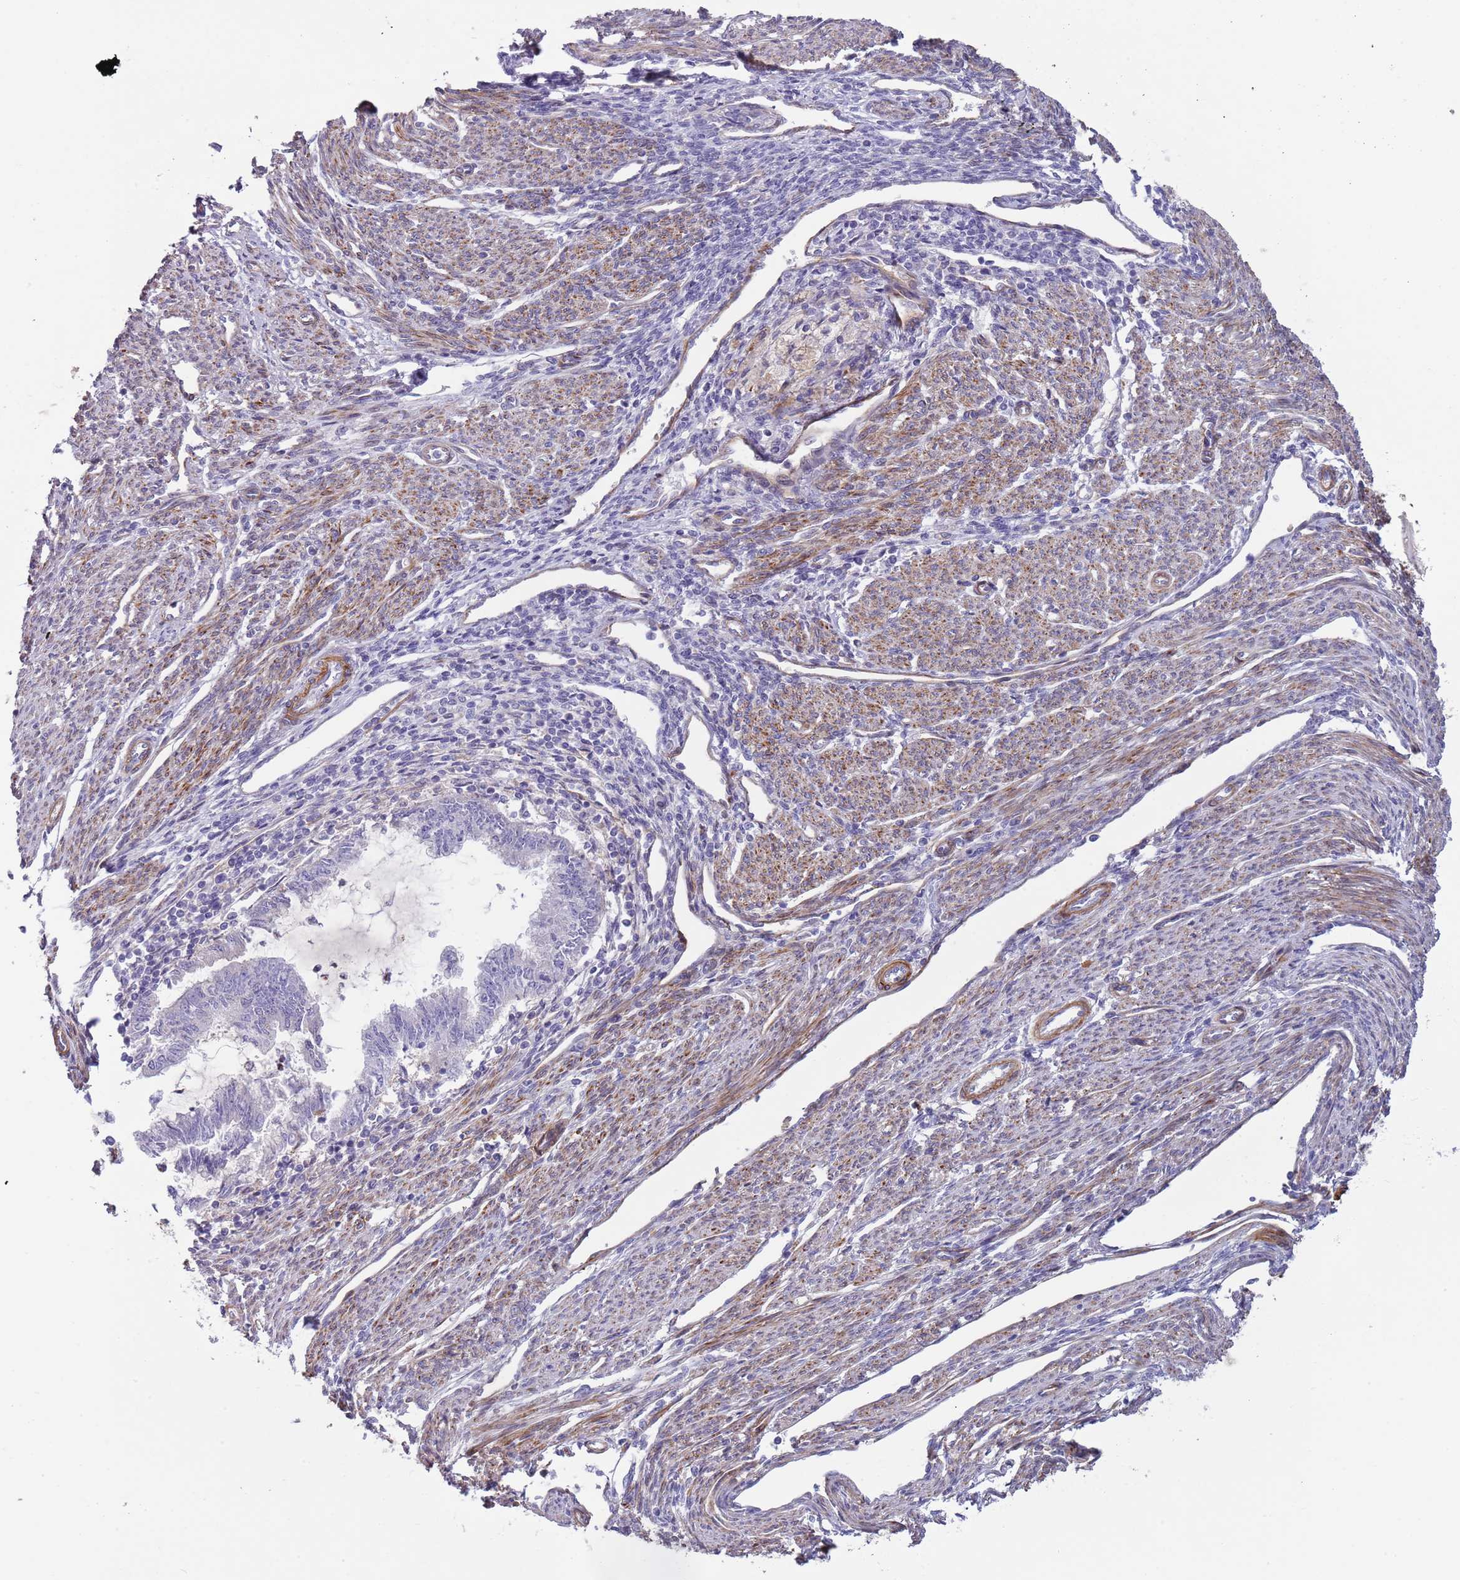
{"staining": {"intensity": "negative", "quantity": "none", "location": "none"}, "tissue": "endometrial cancer", "cell_type": "Tumor cells", "image_type": "cancer", "snomed": [{"axis": "morphology", "description": "Adenocarcinoma, NOS"}, {"axis": "topography", "description": "Endometrium"}], "caption": "Histopathology image shows no significant protein staining in tumor cells of endometrial cancer (adenocarcinoma).", "gene": "TINAGL1", "patient": {"sex": "female", "age": 79}}